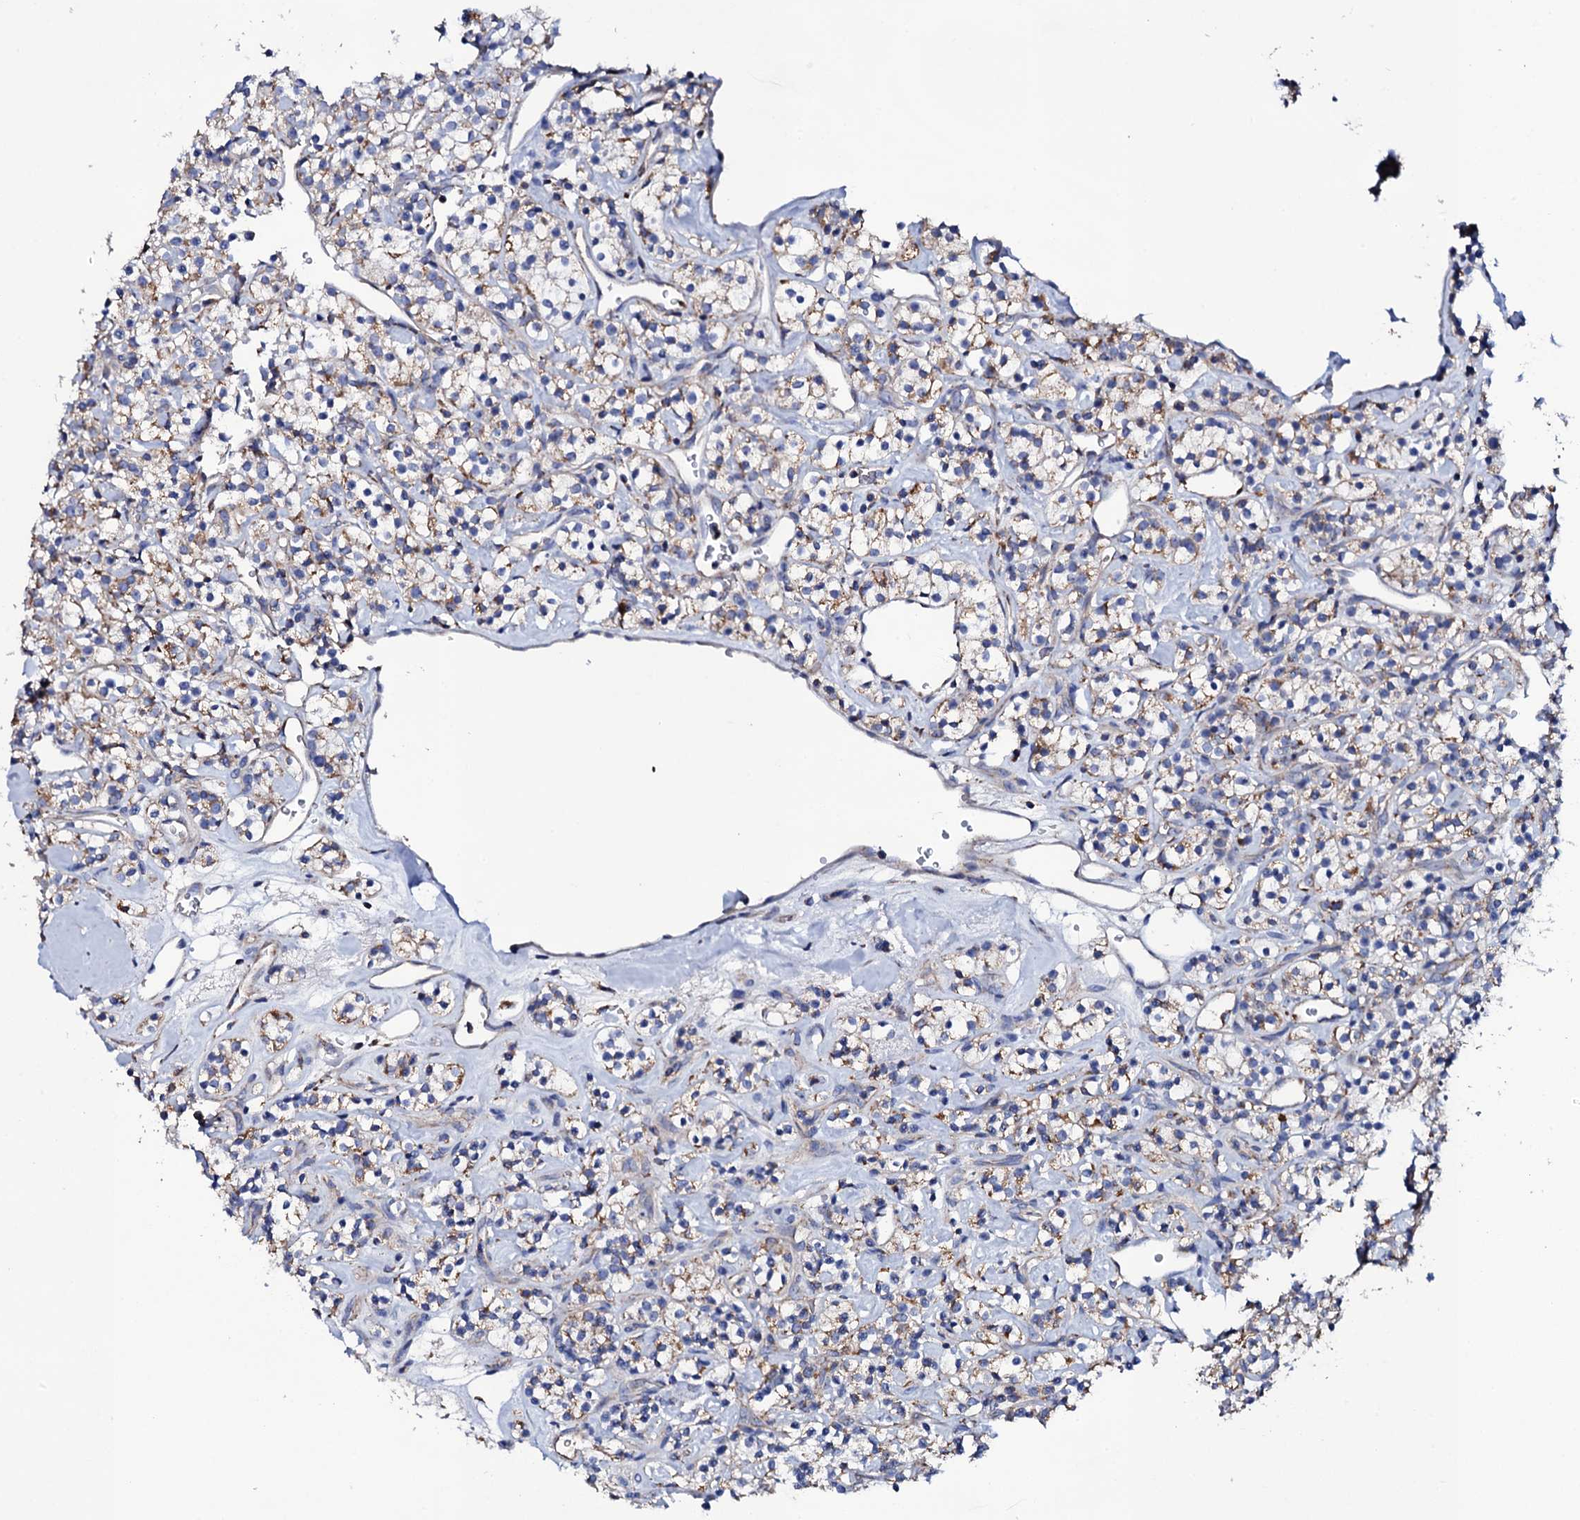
{"staining": {"intensity": "weak", "quantity": "25%-75%", "location": "cytoplasmic/membranous"}, "tissue": "renal cancer", "cell_type": "Tumor cells", "image_type": "cancer", "snomed": [{"axis": "morphology", "description": "Adenocarcinoma, NOS"}, {"axis": "topography", "description": "Kidney"}], "caption": "Immunohistochemical staining of renal adenocarcinoma reveals low levels of weak cytoplasmic/membranous protein positivity in about 25%-75% of tumor cells. (DAB IHC with brightfield microscopy, high magnification).", "gene": "TCAF2", "patient": {"sex": "male", "age": 77}}